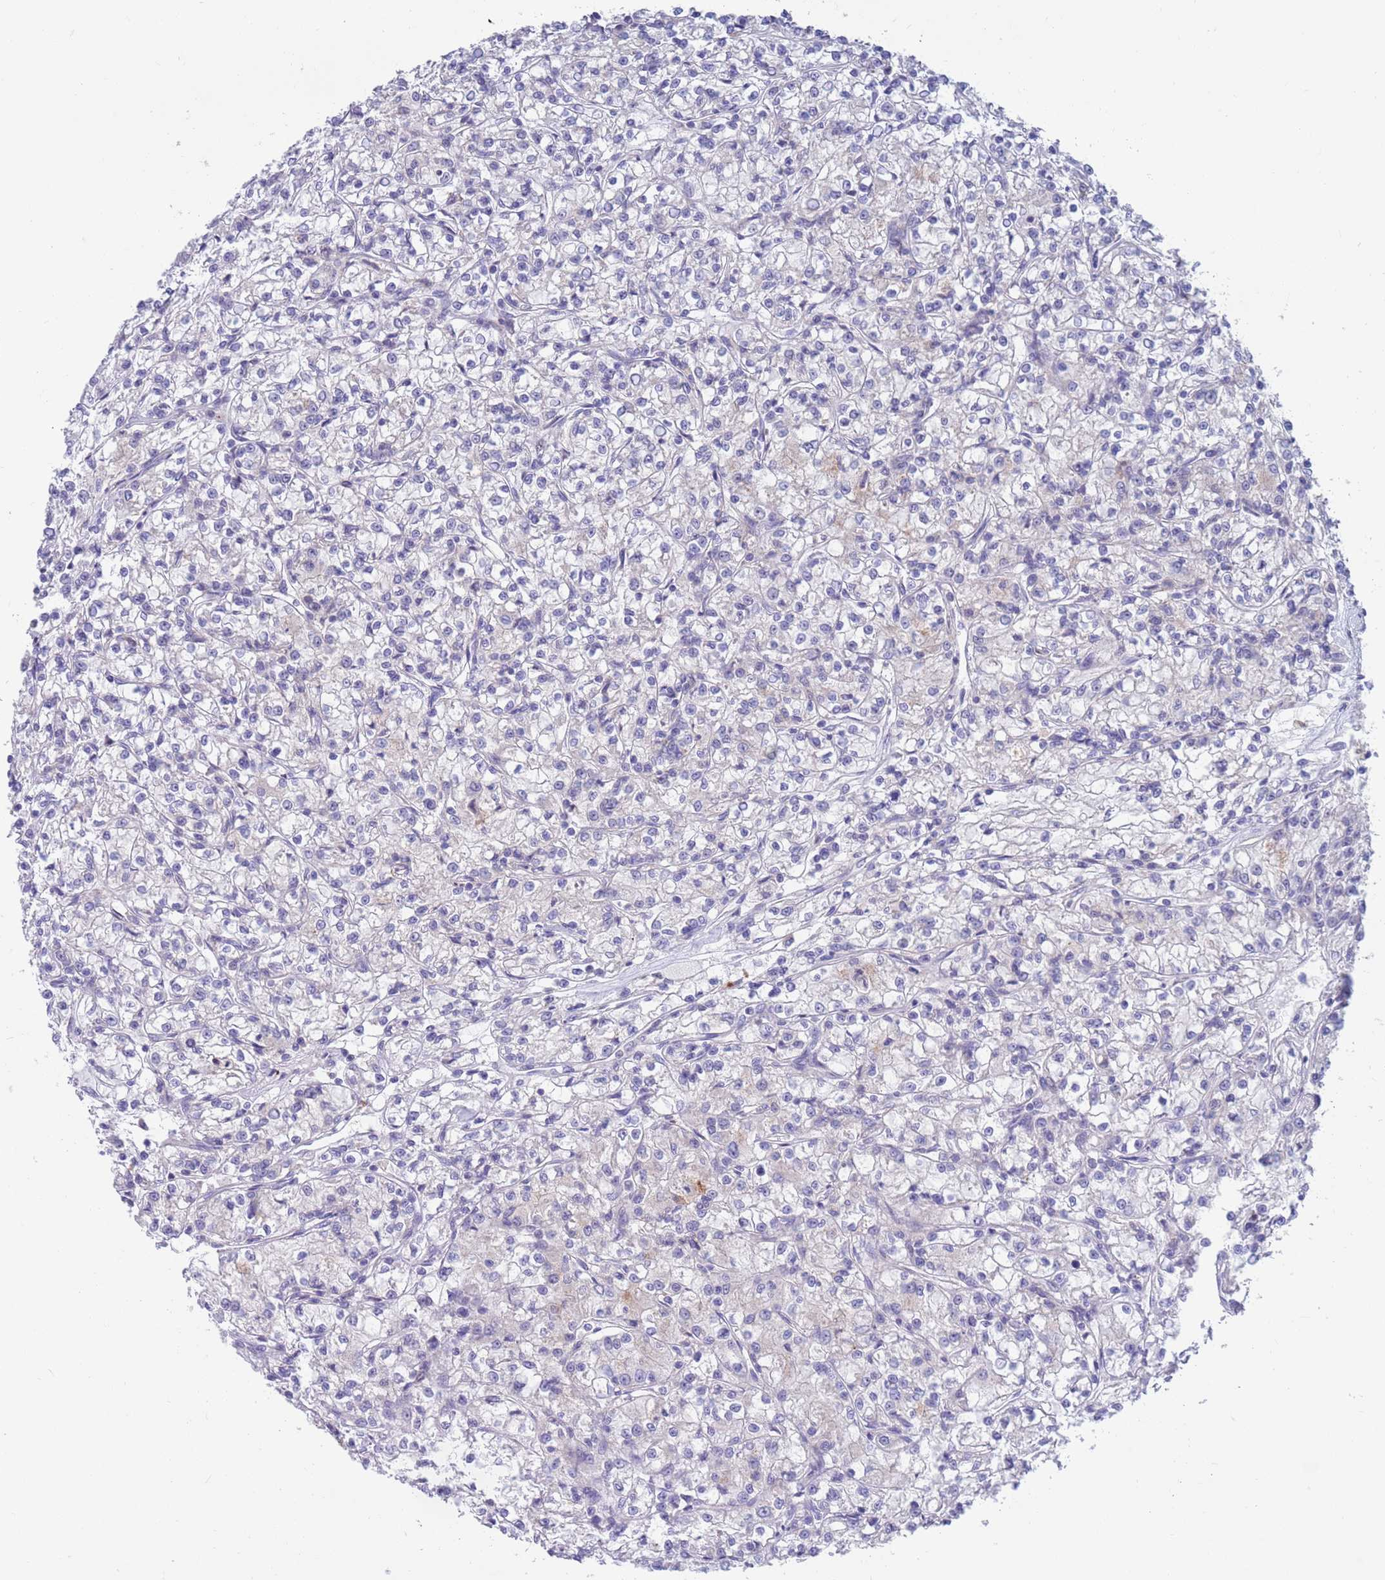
{"staining": {"intensity": "negative", "quantity": "none", "location": "none"}, "tissue": "renal cancer", "cell_type": "Tumor cells", "image_type": "cancer", "snomed": [{"axis": "morphology", "description": "Adenocarcinoma, NOS"}, {"axis": "topography", "description": "Kidney"}], "caption": "The image shows no staining of tumor cells in adenocarcinoma (renal).", "gene": "KLHL29", "patient": {"sex": "female", "age": 59}}